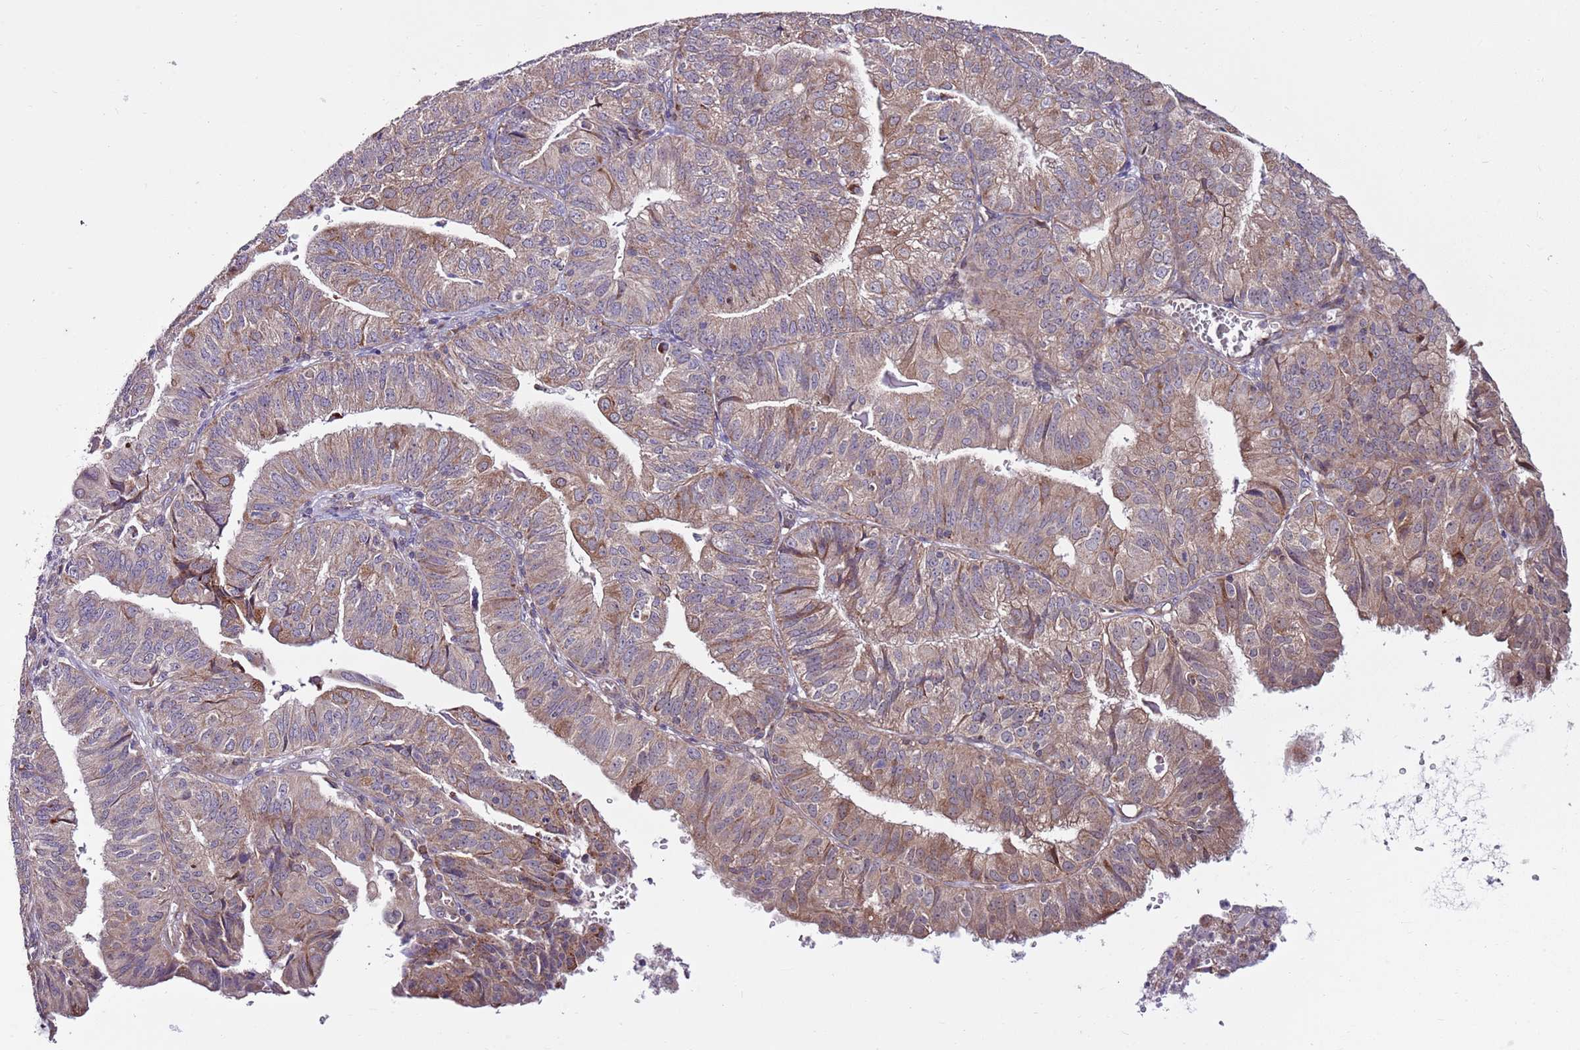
{"staining": {"intensity": "moderate", "quantity": "25%-75%", "location": "cytoplasmic/membranous"}, "tissue": "endometrial cancer", "cell_type": "Tumor cells", "image_type": "cancer", "snomed": [{"axis": "morphology", "description": "Adenocarcinoma, NOS"}, {"axis": "topography", "description": "Endometrium"}], "caption": "Moderate cytoplasmic/membranous expression is present in approximately 25%-75% of tumor cells in endometrial cancer (adenocarcinoma).", "gene": "SMG1", "patient": {"sex": "female", "age": 56}}